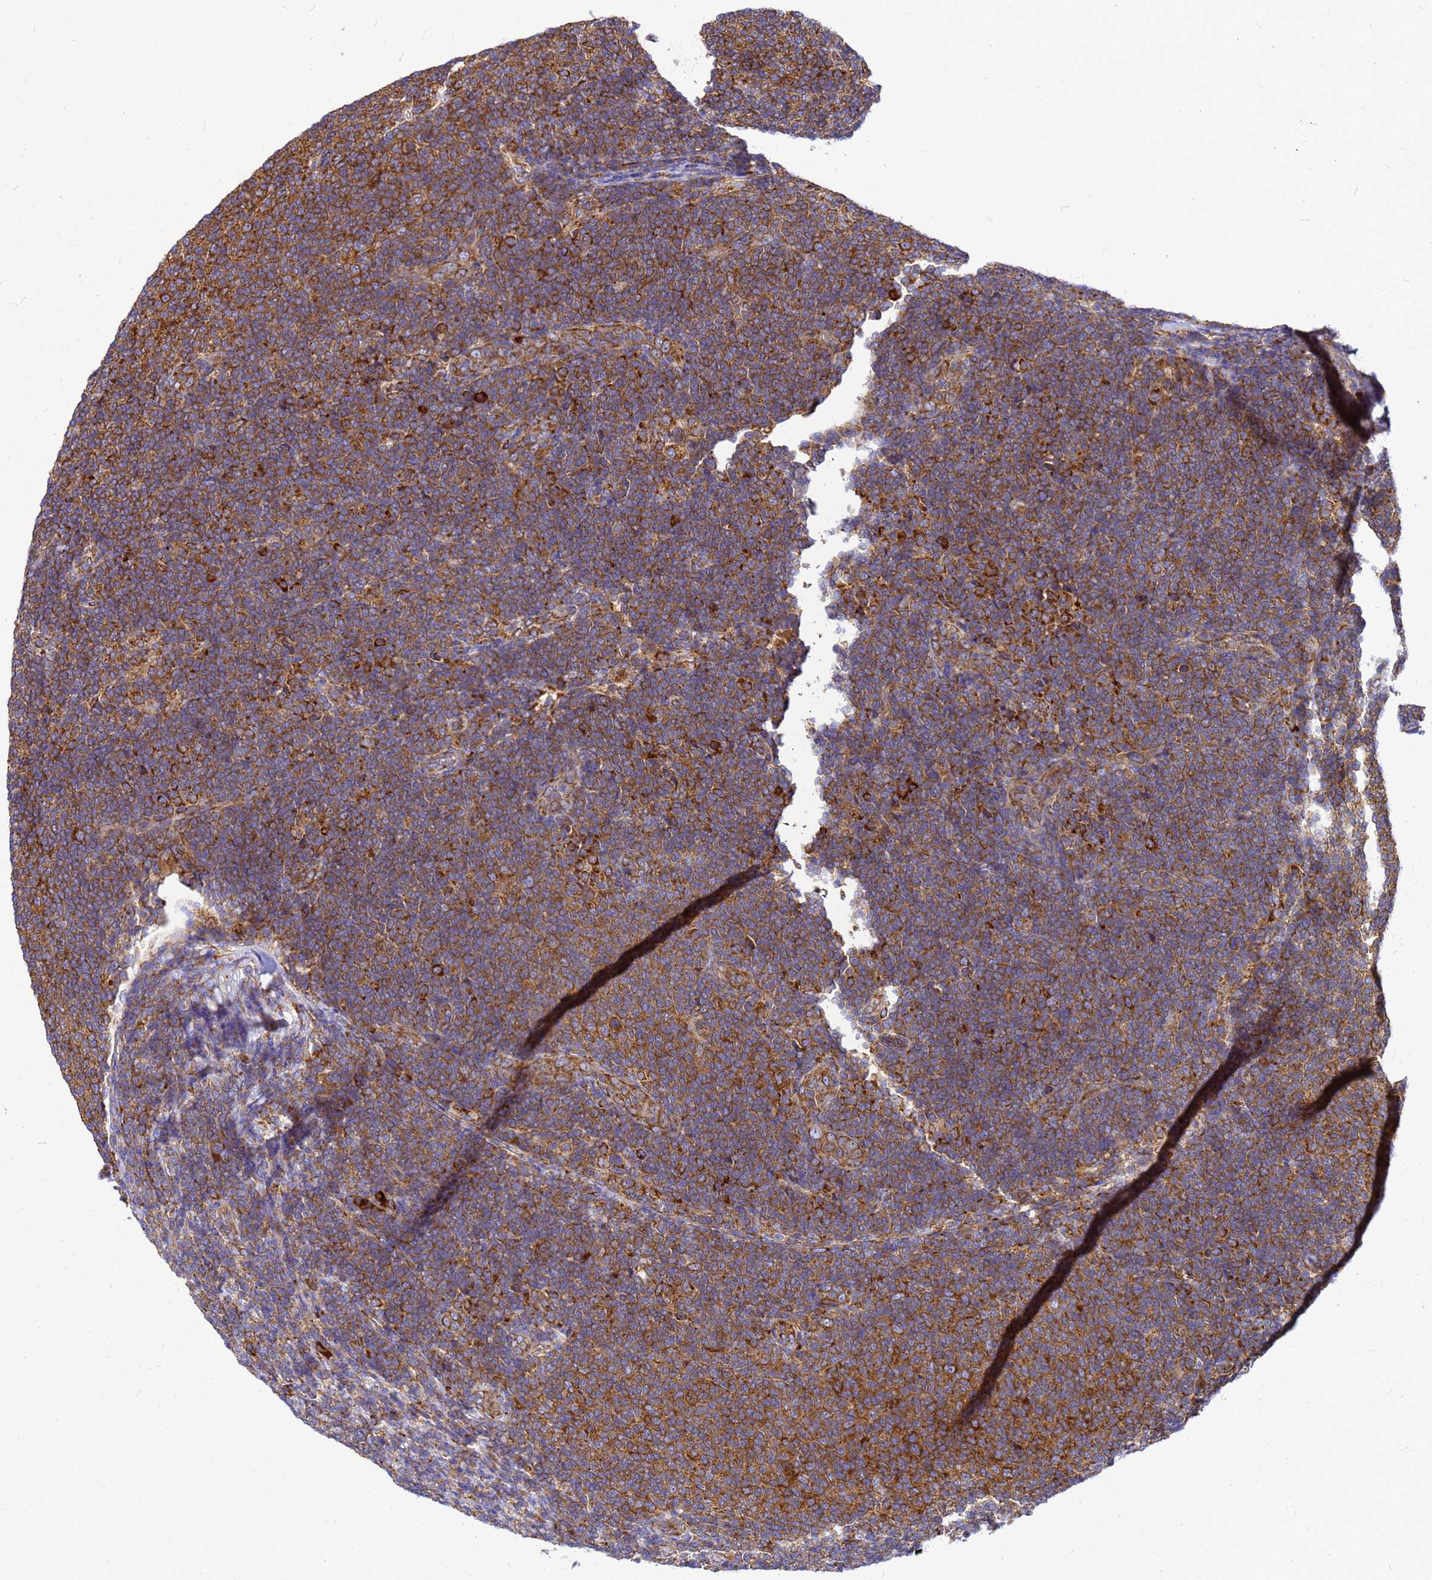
{"staining": {"intensity": "moderate", "quantity": ">75%", "location": "cytoplasmic/membranous"}, "tissue": "lymphoma", "cell_type": "Tumor cells", "image_type": "cancer", "snomed": [{"axis": "morphology", "description": "Malignant lymphoma, non-Hodgkin's type, Low grade"}, {"axis": "topography", "description": "Lymph node"}], "caption": "Tumor cells demonstrate moderate cytoplasmic/membranous expression in approximately >75% of cells in malignant lymphoma, non-Hodgkin's type (low-grade).", "gene": "EEF1D", "patient": {"sex": "male", "age": 66}}